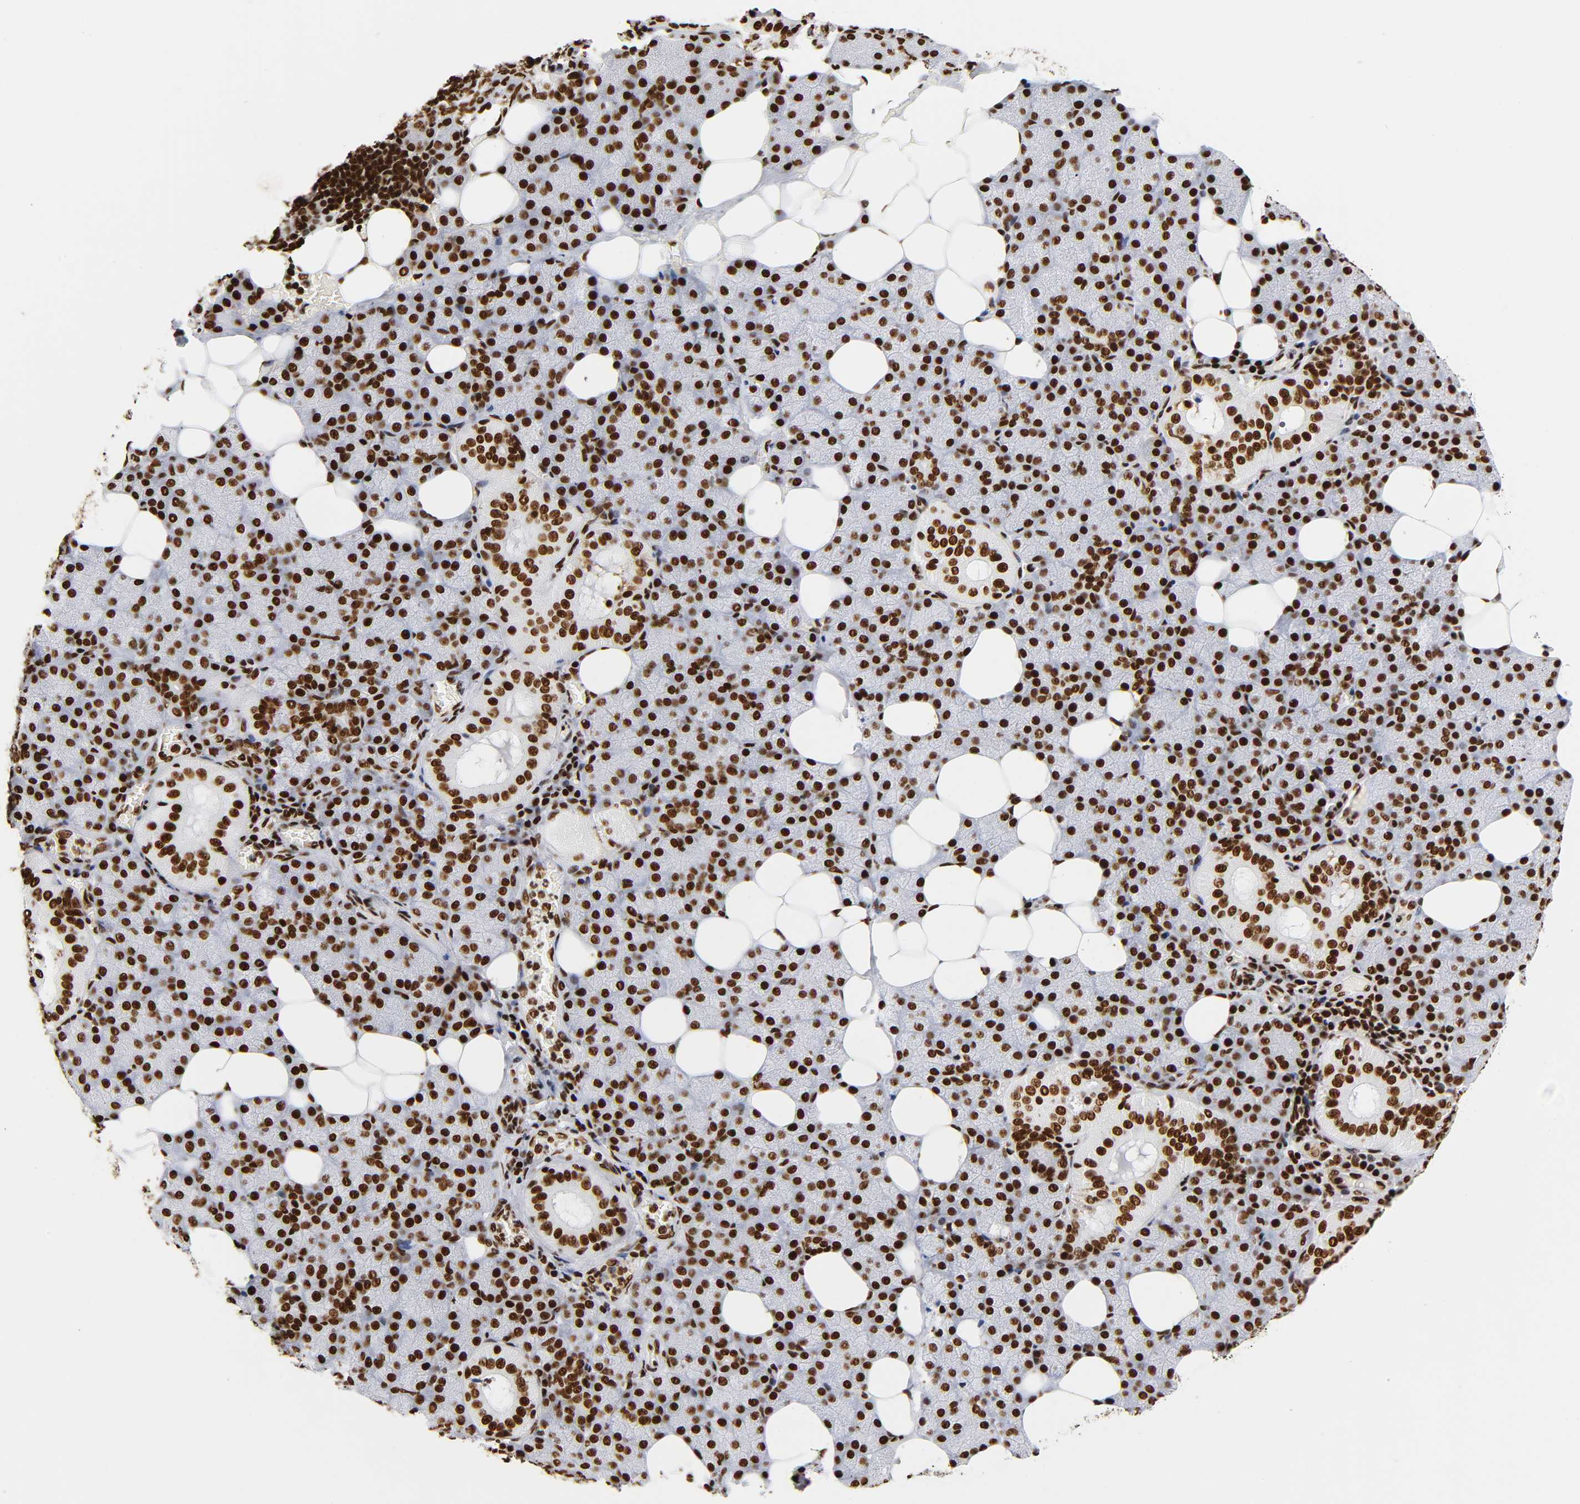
{"staining": {"intensity": "strong", "quantity": ">75%", "location": "nuclear"}, "tissue": "salivary gland", "cell_type": "Glandular cells", "image_type": "normal", "snomed": [{"axis": "morphology", "description": "Normal tissue, NOS"}, {"axis": "topography", "description": "Lymph node"}, {"axis": "topography", "description": "Salivary gland"}], "caption": "The immunohistochemical stain labels strong nuclear positivity in glandular cells of normal salivary gland. (brown staining indicates protein expression, while blue staining denotes nuclei).", "gene": "XRCC6", "patient": {"sex": "male", "age": 8}}